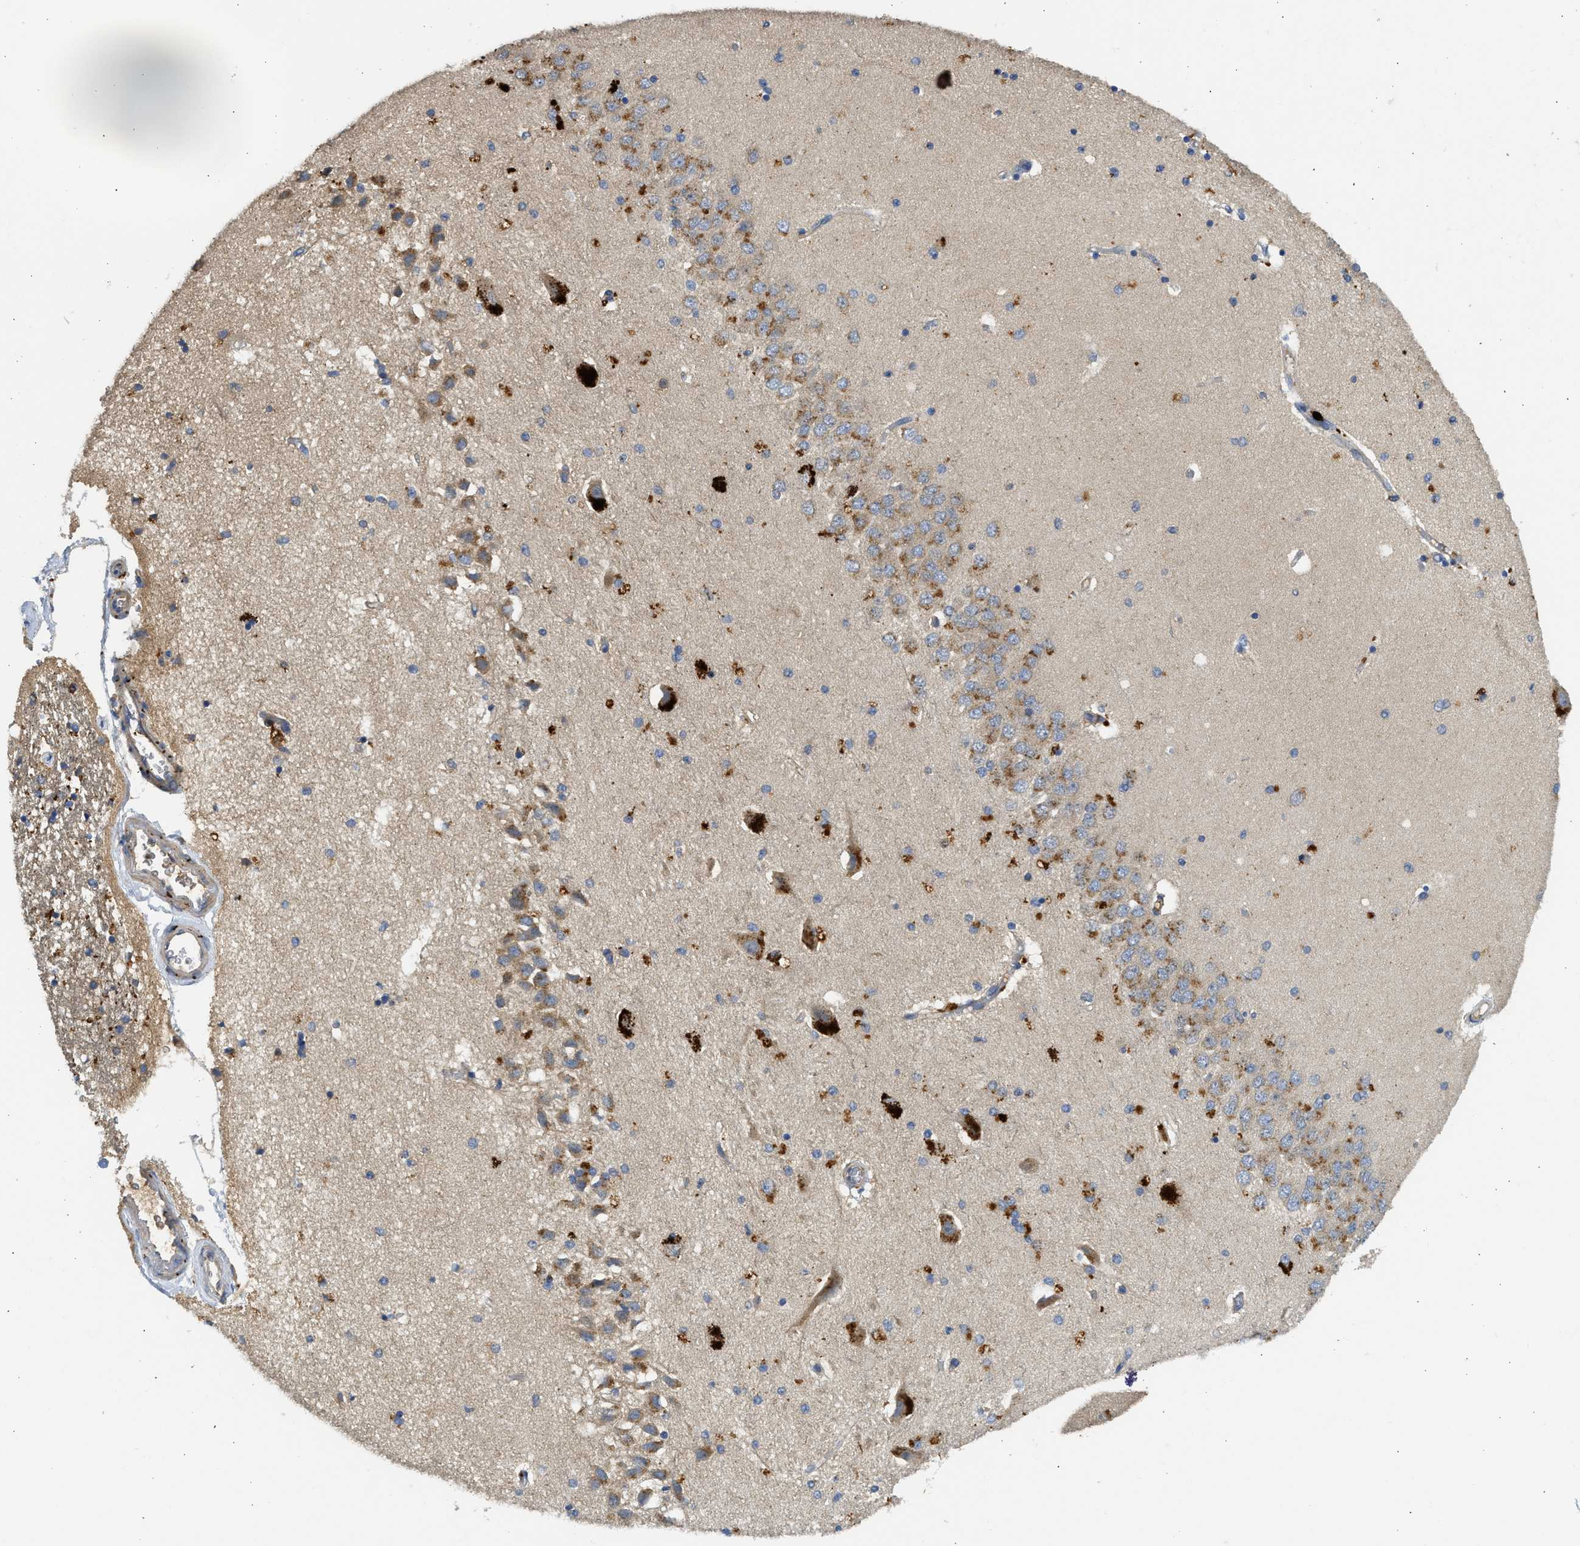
{"staining": {"intensity": "moderate", "quantity": "<25%", "location": "cytoplasmic/membranous"}, "tissue": "hippocampus", "cell_type": "Glial cells", "image_type": "normal", "snomed": [{"axis": "morphology", "description": "Normal tissue, NOS"}, {"axis": "topography", "description": "Hippocampus"}], "caption": "This histopathology image demonstrates immunohistochemistry staining of normal hippocampus, with low moderate cytoplasmic/membranous expression in approximately <25% of glial cells.", "gene": "CSRNP2", "patient": {"sex": "female", "age": 54}}